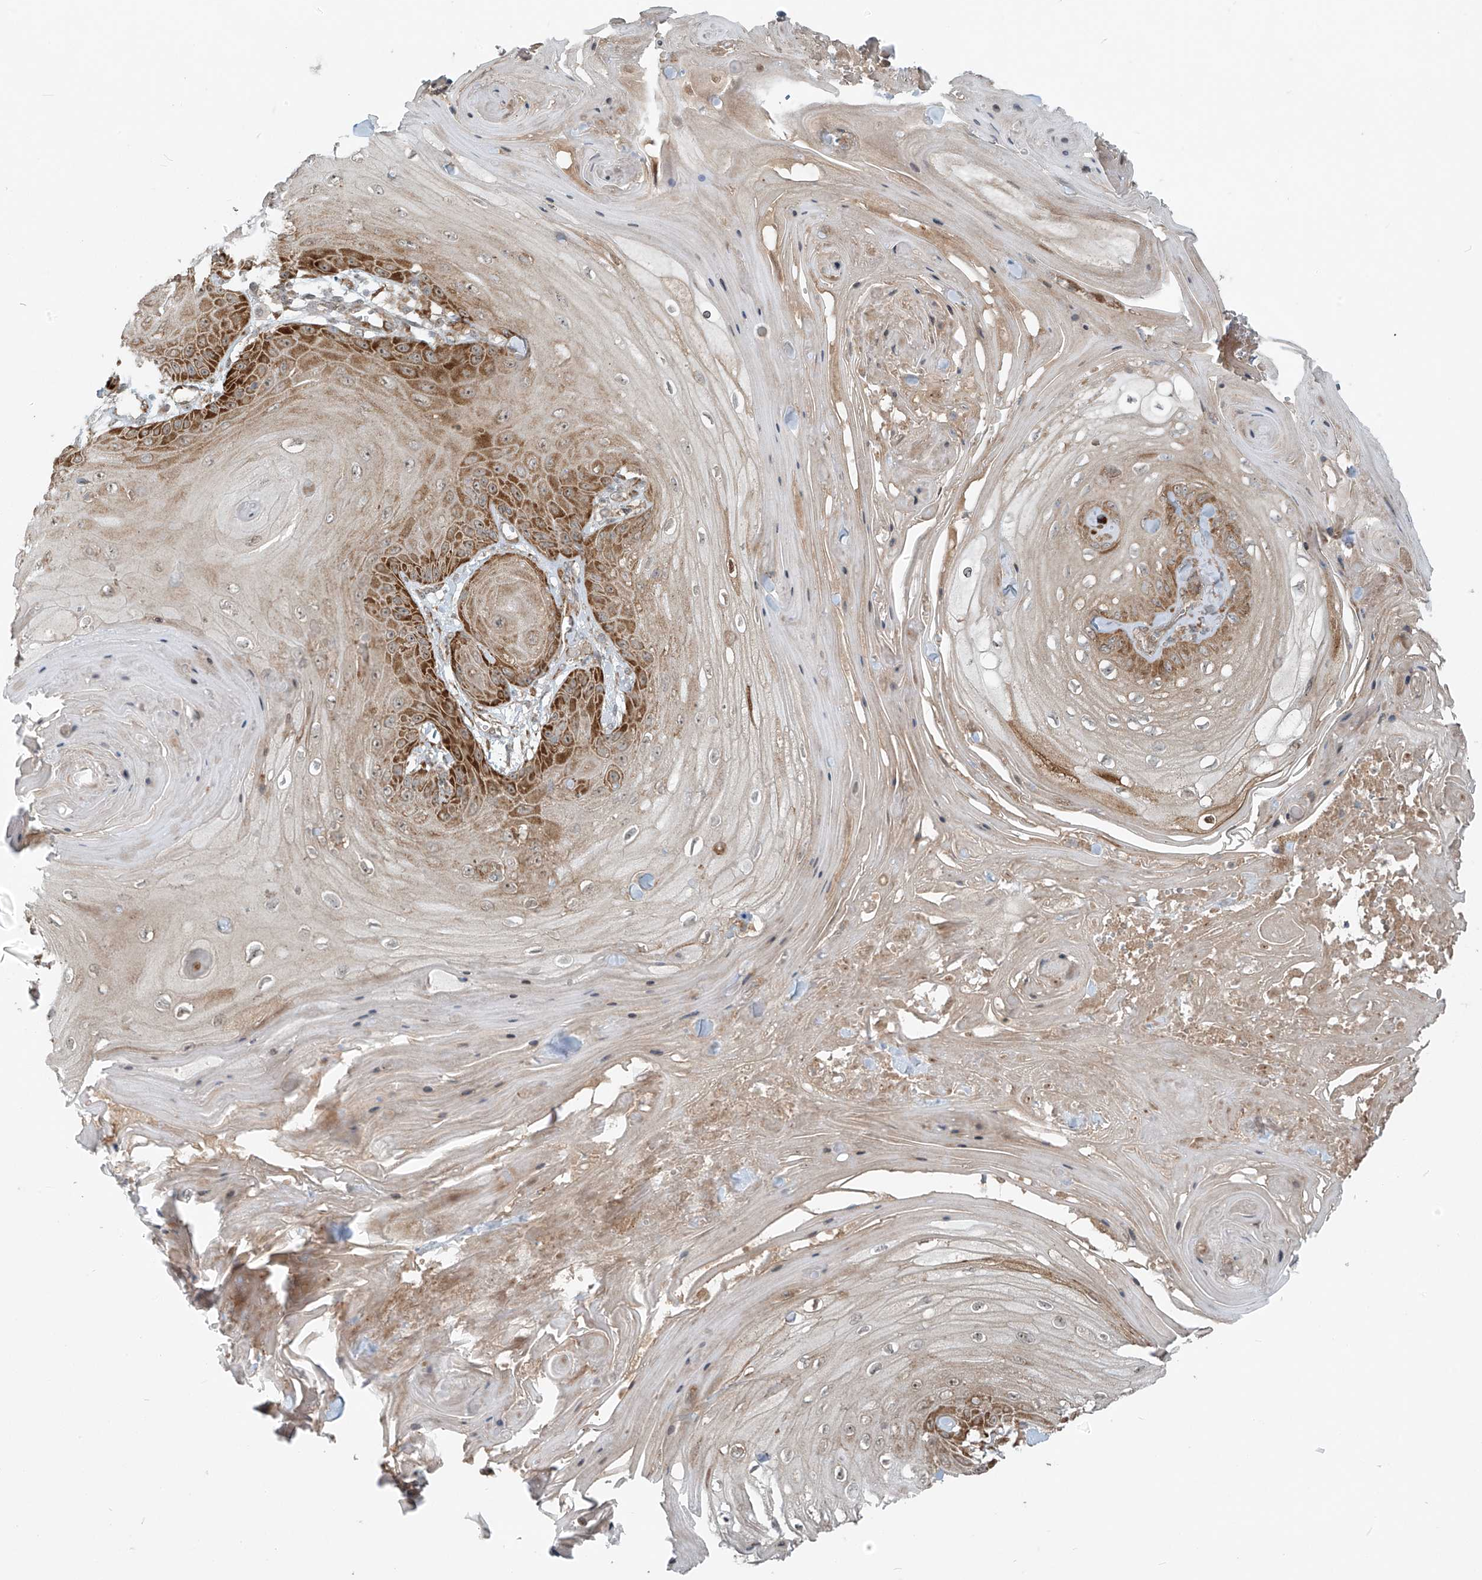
{"staining": {"intensity": "moderate", "quantity": ">75%", "location": "cytoplasmic/membranous"}, "tissue": "skin cancer", "cell_type": "Tumor cells", "image_type": "cancer", "snomed": [{"axis": "morphology", "description": "Squamous cell carcinoma, NOS"}, {"axis": "topography", "description": "Skin"}], "caption": "Protein expression analysis of skin cancer (squamous cell carcinoma) exhibits moderate cytoplasmic/membranous staining in approximately >75% of tumor cells. Immunohistochemistry (ihc) stains the protein of interest in brown and the nuclei are stained blue.", "gene": "KATNIP", "patient": {"sex": "male", "age": 74}}